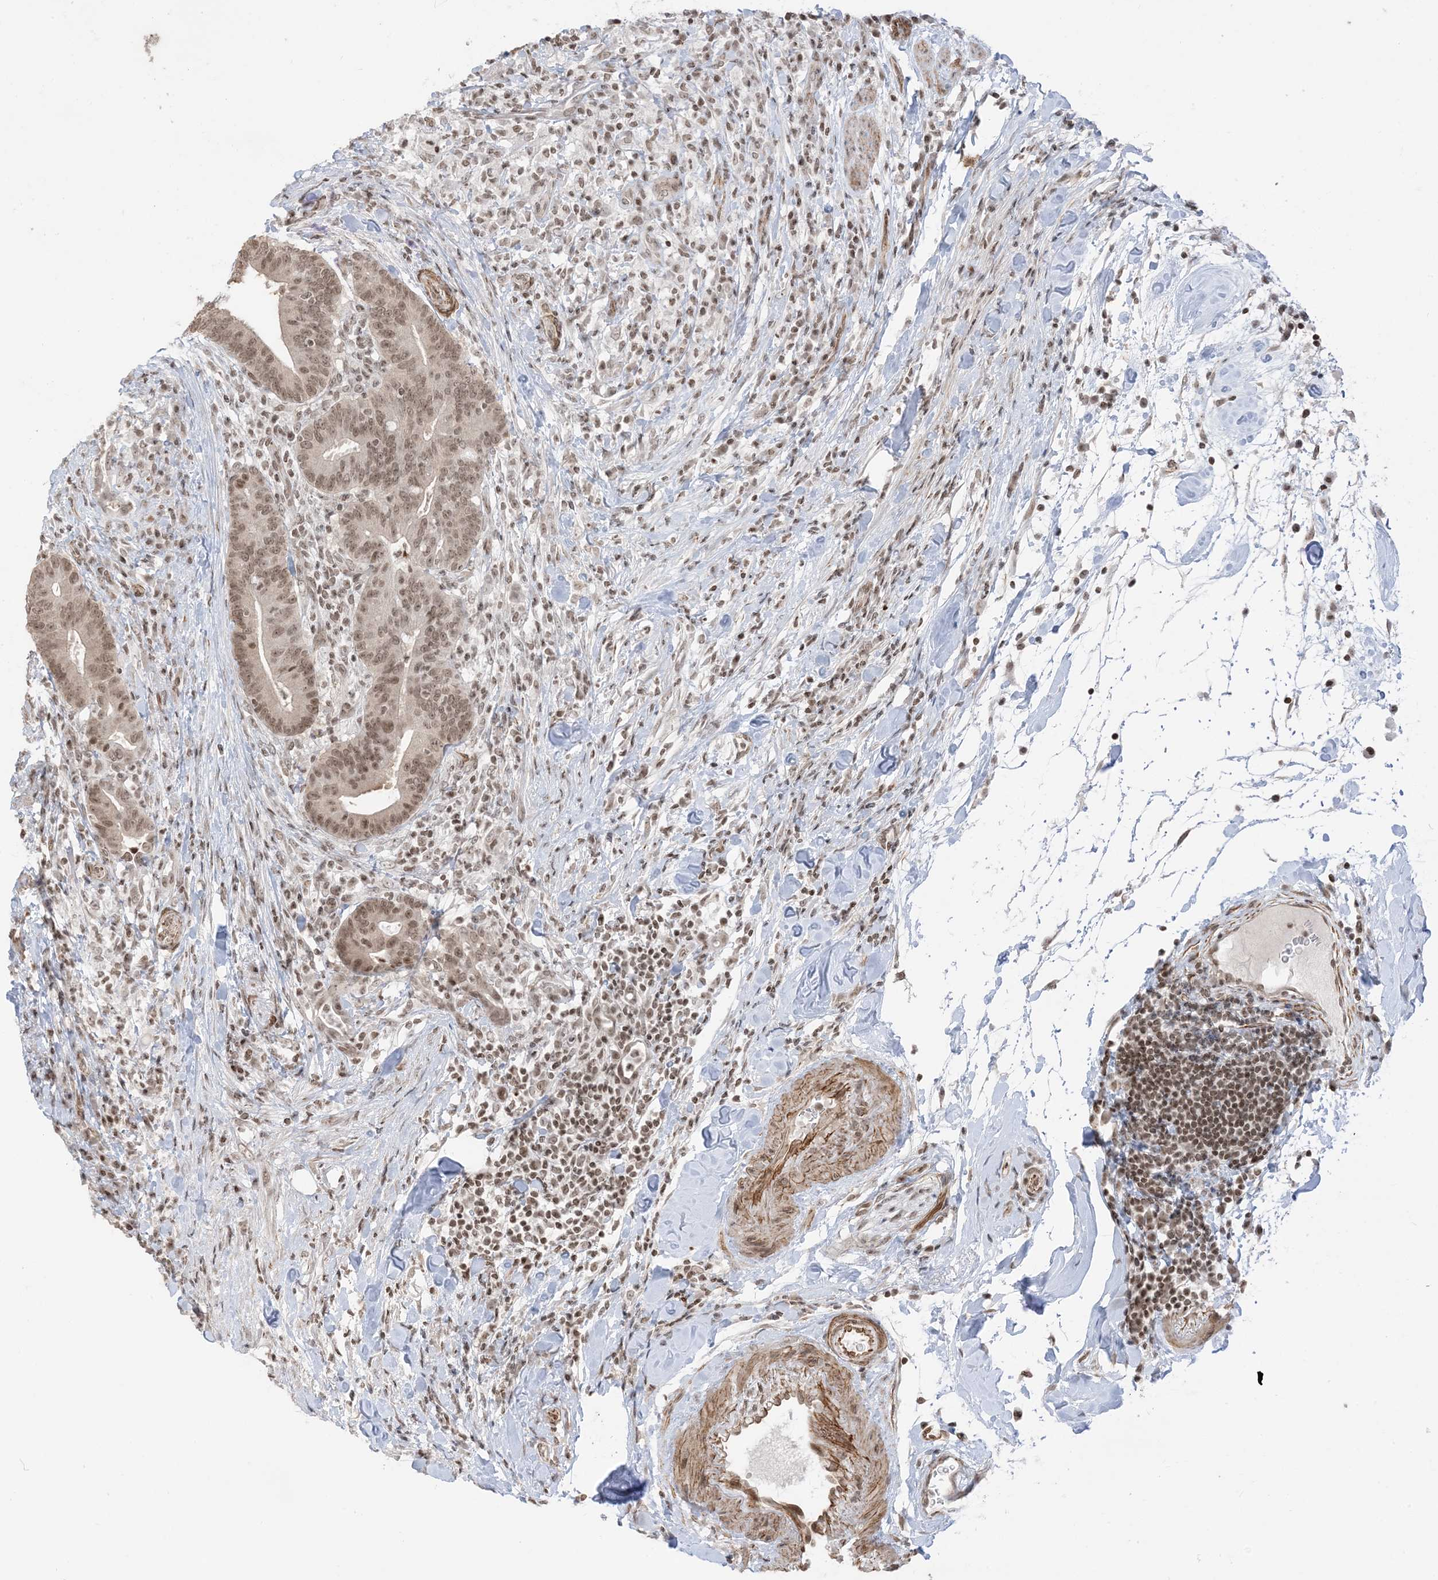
{"staining": {"intensity": "weak", "quantity": ">75%", "location": "nuclear"}, "tissue": "colorectal cancer", "cell_type": "Tumor cells", "image_type": "cancer", "snomed": [{"axis": "morphology", "description": "Adenocarcinoma, NOS"}, {"axis": "topography", "description": "Colon"}], "caption": "Immunohistochemical staining of colorectal cancer (adenocarcinoma) exhibits weak nuclear protein expression in approximately >75% of tumor cells.", "gene": "METAP1D", "patient": {"sex": "female", "age": 66}}